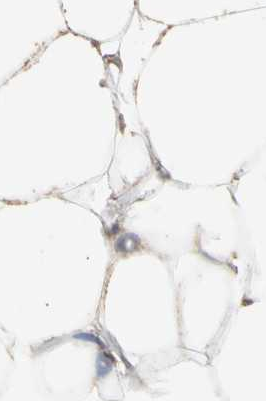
{"staining": {"intensity": "moderate", "quantity": ">75%", "location": "cytoplasmic/membranous"}, "tissue": "adipose tissue", "cell_type": "Adipocytes", "image_type": "normal", "snomed": [{"axis": "morphology", "description": "Normal tissue, NOS"}, {"axis": "topography", "description": "Breast"}, {"axis": "topography", "description": "Adipose tissue"}], "caption": "Protein positivity by immunohistochemistry (IHC) exhibits moderate cytoplasmic/membranous expression in about >75% of adipocytes in unremarkable adipose tissue. Nuclei are stained in blue.", "gene": "NECTIN3", "patient": {"sex": "female", "age": 25}}